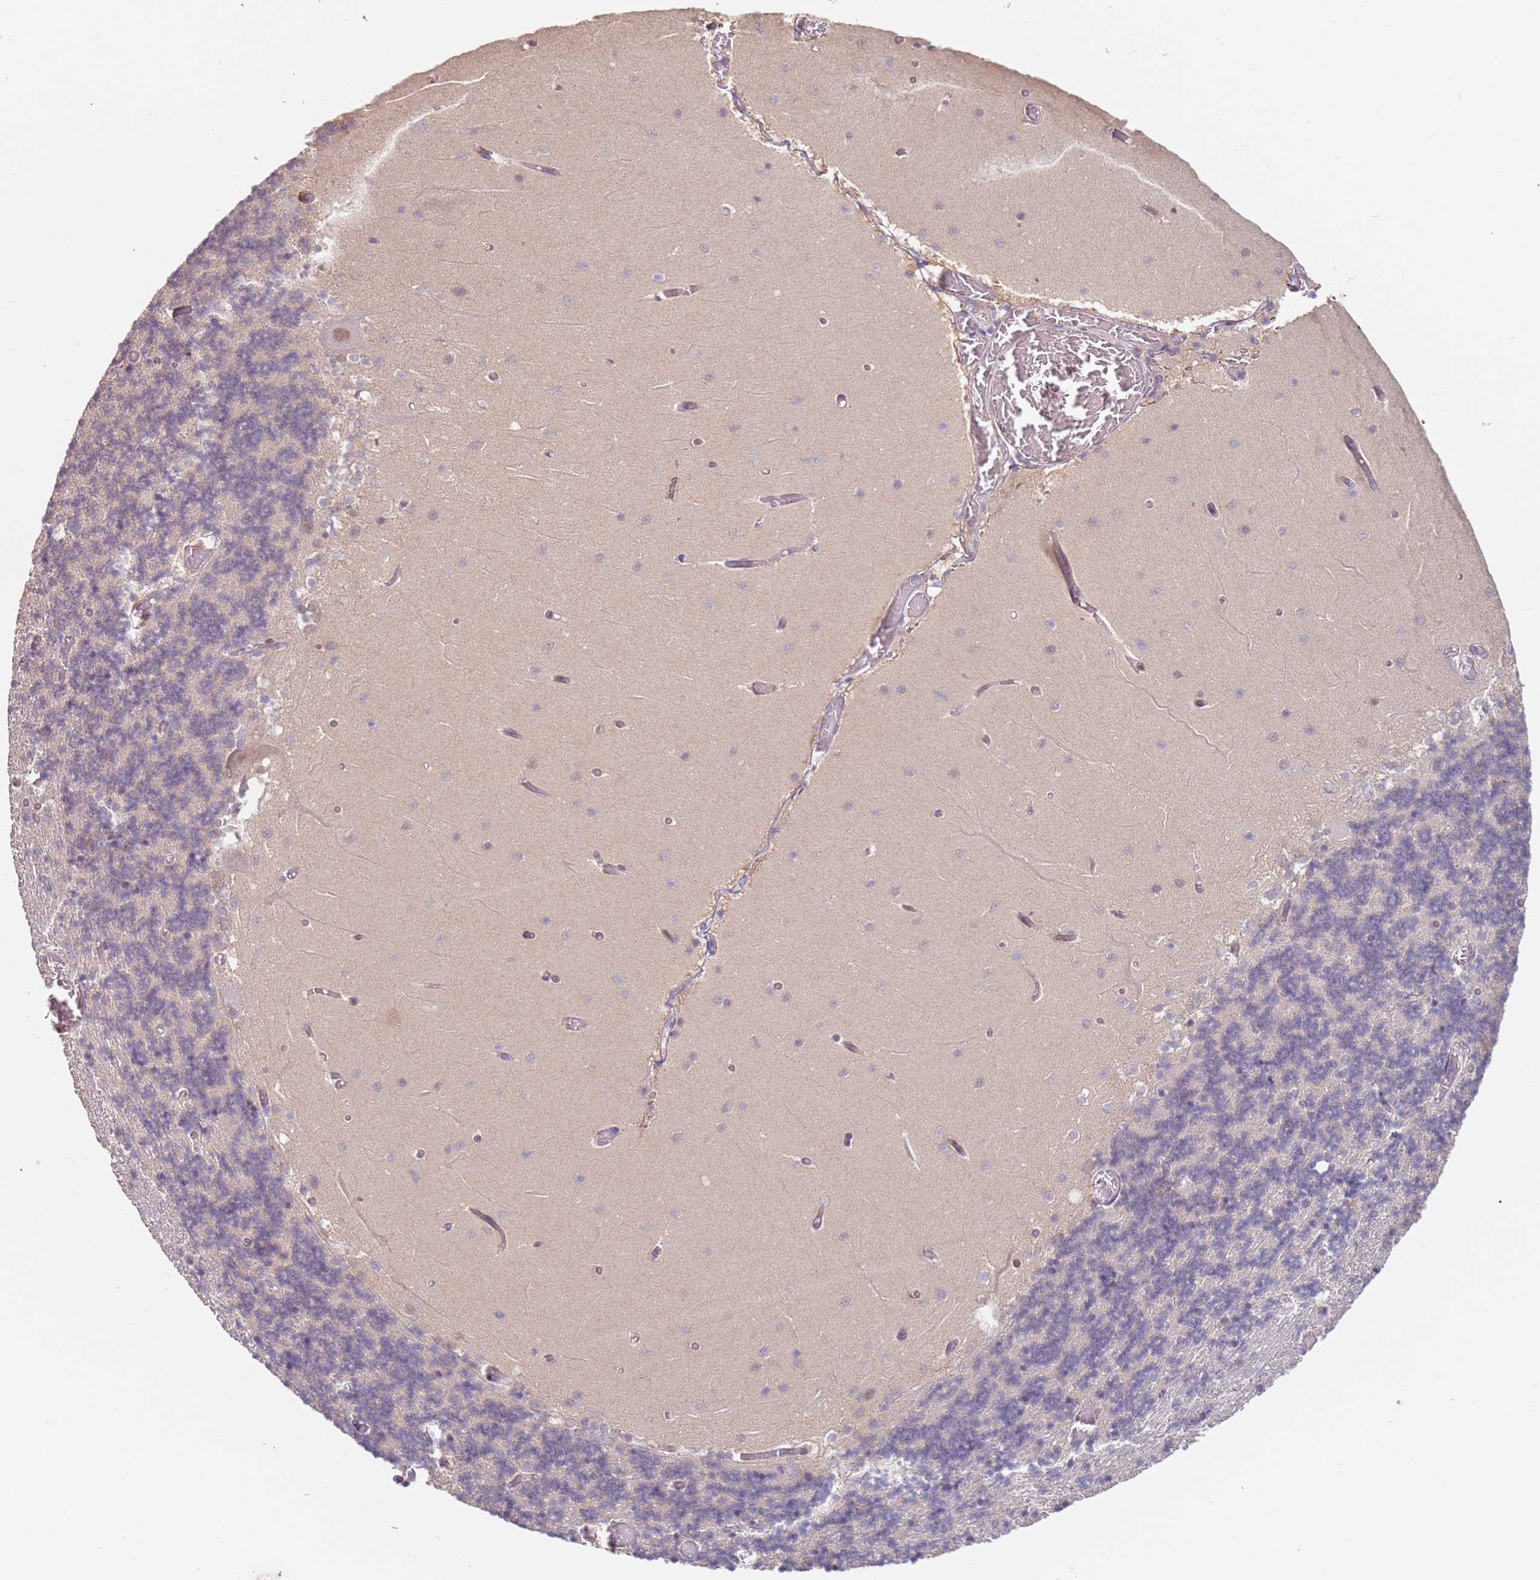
{"staining": {"intensity": "negative", "quantity": "none", "location": "none"}, "tissue": "cerebellum", "cell_type": "Cells in granular layer", "image_type": "normal", "snomed": [{"axis": "morphology", "description": "Normal tissue, NOS"}, {"axis": "topography", "description": "Cerebellum"}], "caption": "Immunohistochemistry (IHC) image of unremarkable human cerebellum stained for a protein (brown), which reveals no expression in cells in granular layer. The staining is performed using DAB (3,3'-diaminobenzidine) brown chromogen with nuclei counter-stained in using hematoxylin.", "gene": "WDR93", "patient": {"sex": "female", "age": 28}}